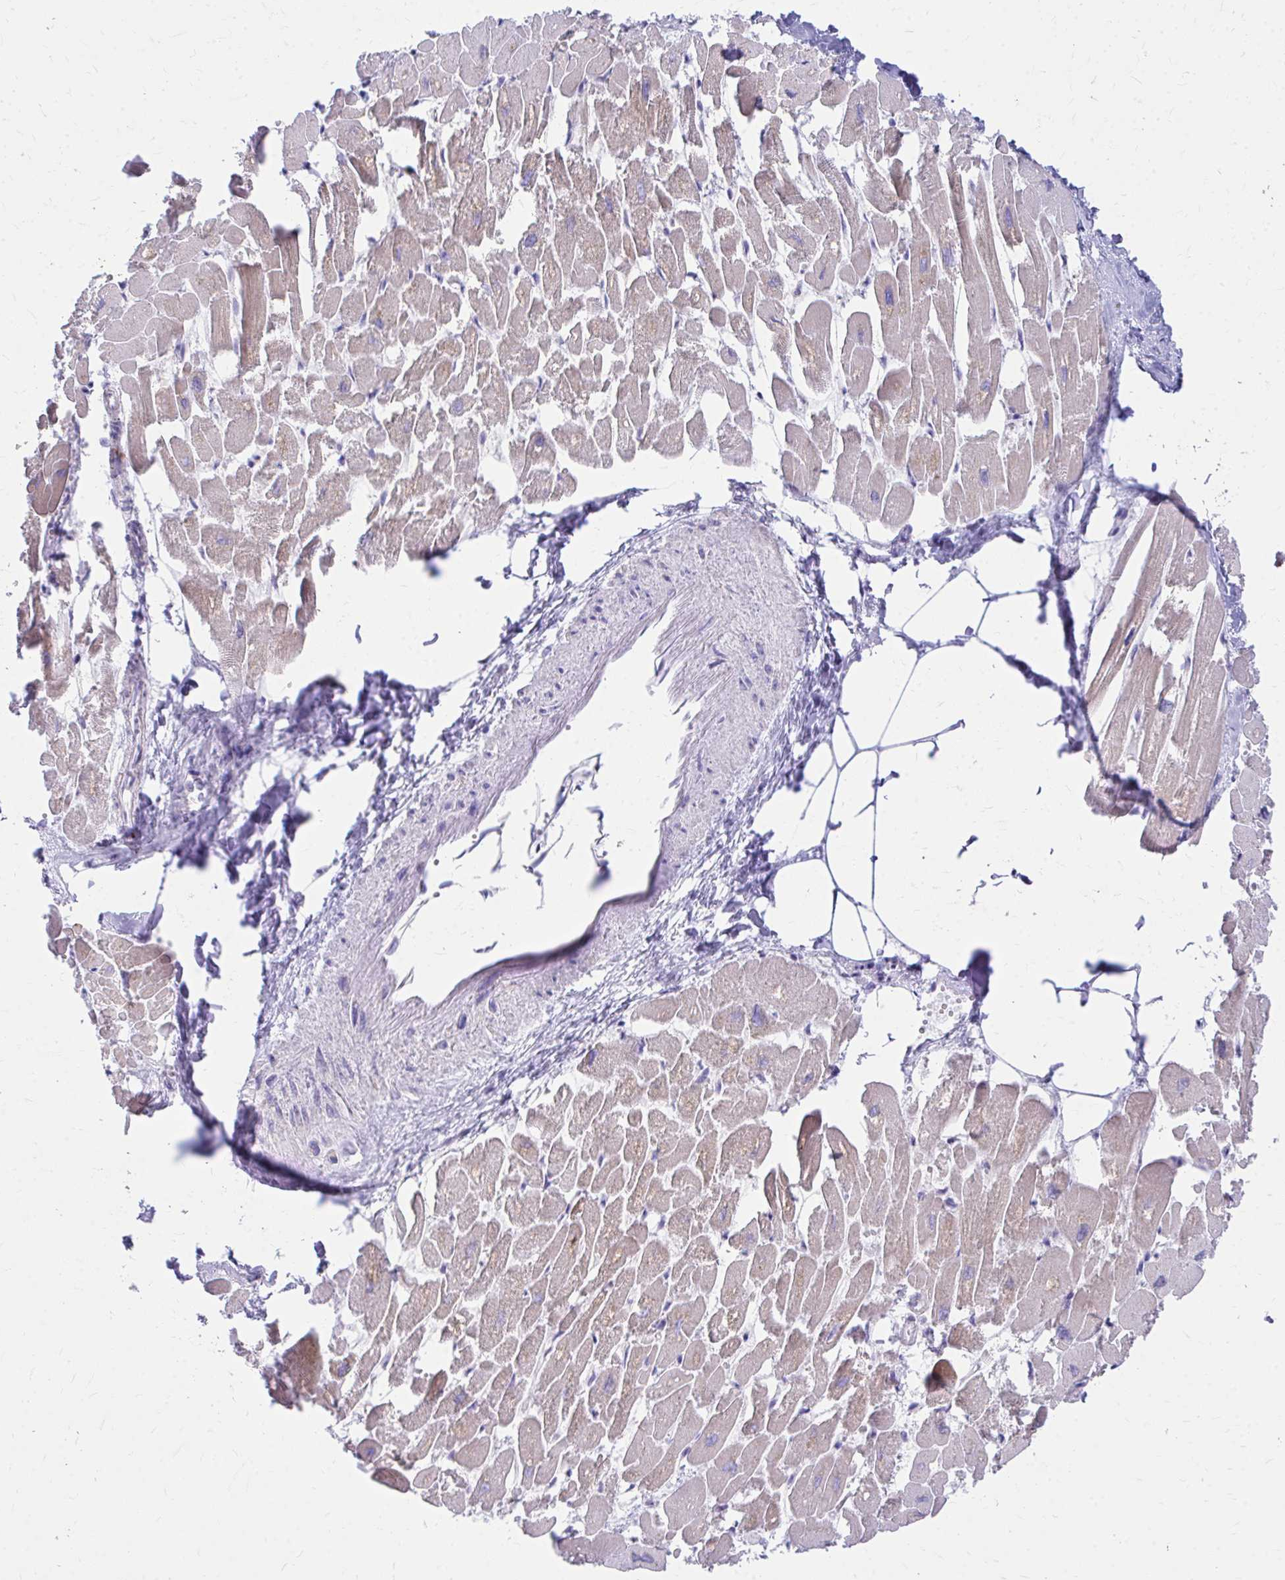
{"staining": {"intensity": "moderate", "quantity": "25%-75%", "location": "cytoplasmic/membranous"}, "tissue": "heart muscle", "cell_type": "Cardiomyocytes", "image_type": "normal", "snomed": [{"axis": "morphology", "description": "Normal tissue, NOS"}, {"axis": "topography", "description": "Heart"}], "caption": "A micrograph of human heart muscle stained for a protein displays moderate cytoplasmic/membranous brown staining in cardiomyocytes. (Brightfield microscopy of DAB IHC at high magnification).", "gene": "MRPL19", "patient": {"sex": "male", "age": 54}}